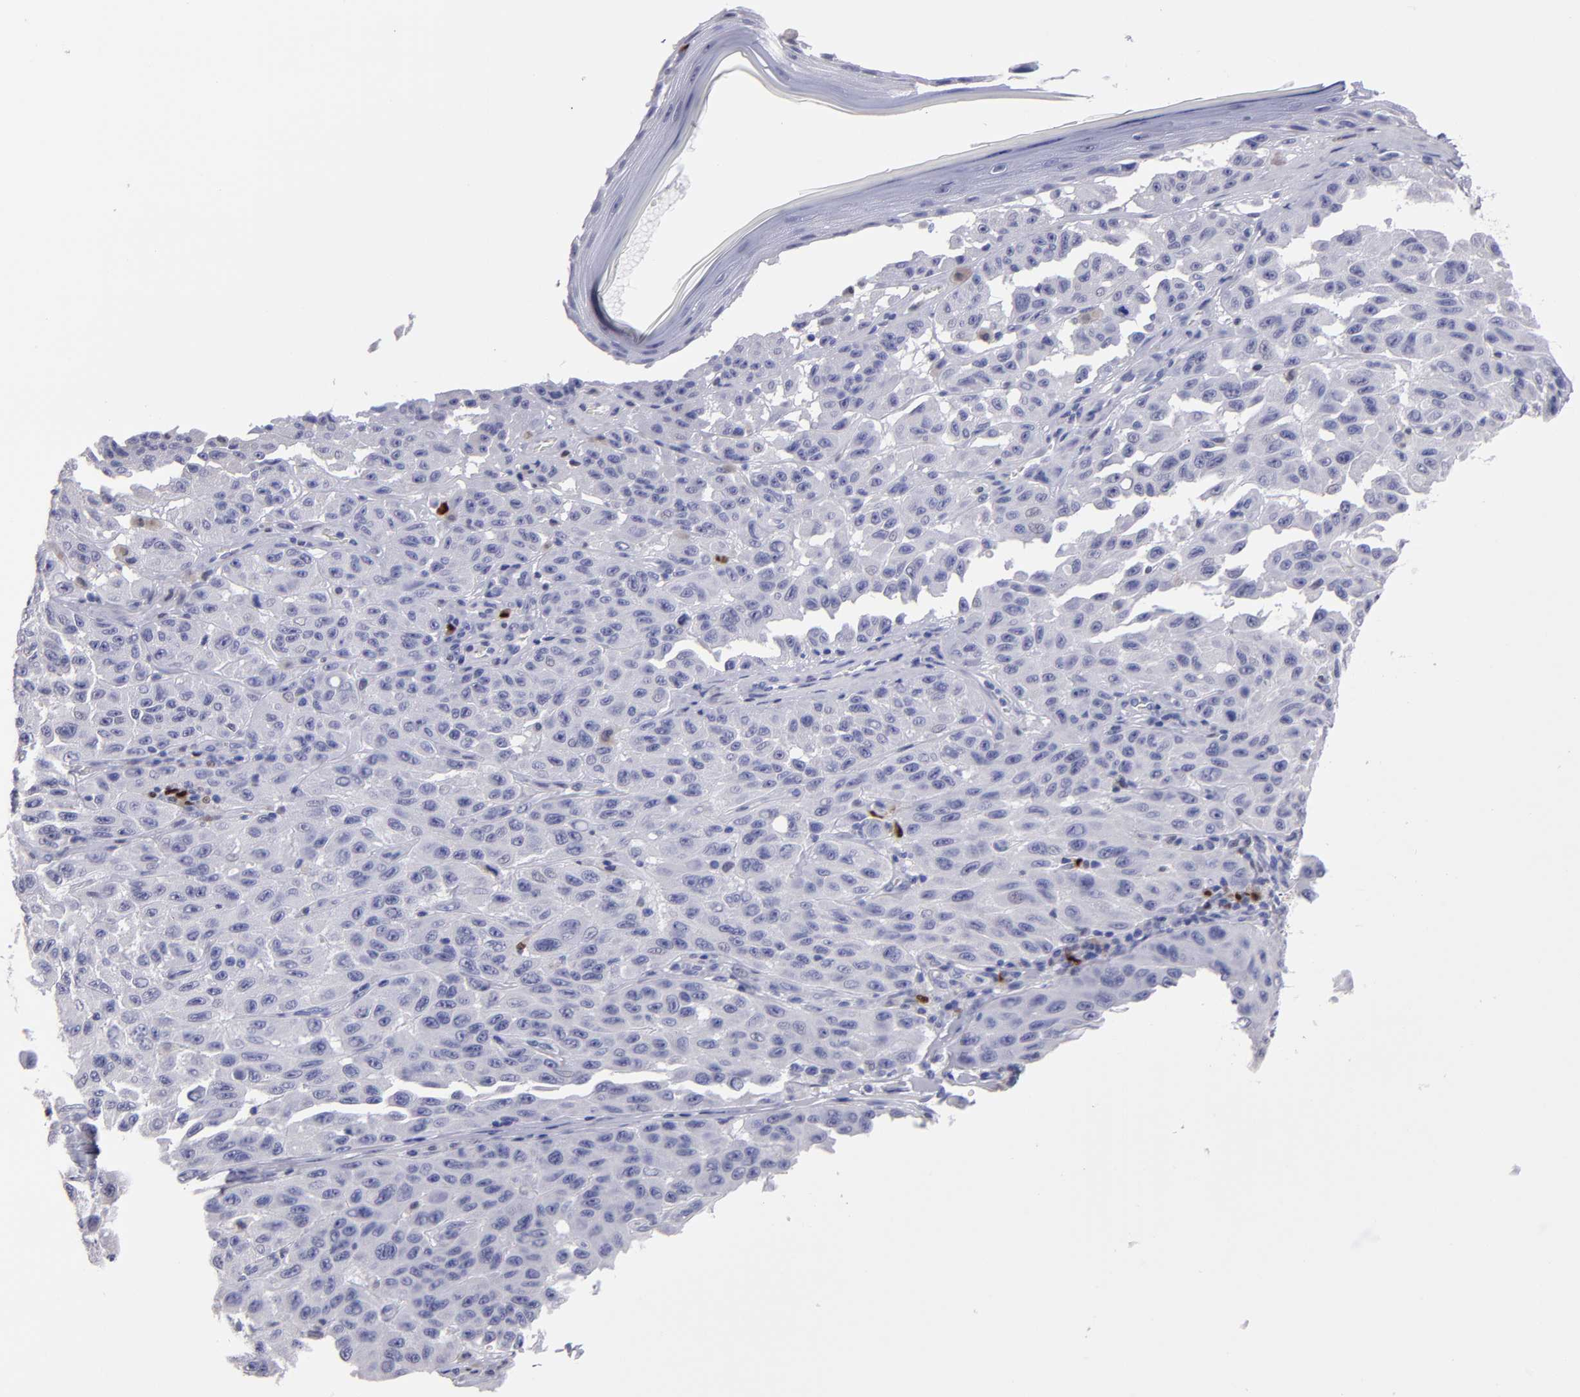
{"staining": {"intensity": "negative", "quantity": "none", "location": "none"}, "tissue": "melanoma", "cell_type": "Tumor cells", "image_type": "cancer", "snomed": [{"axis": "morphology", "description": "Malignant melanoma, NOS"}, {"axis": "topography", "description": "Skin"}], "caption": "Immunohistochemical staining of melanoma displays no significant expression in tumor cells.", "gene": "IRF8", "patient": {"sex": "male", "age": 30}}